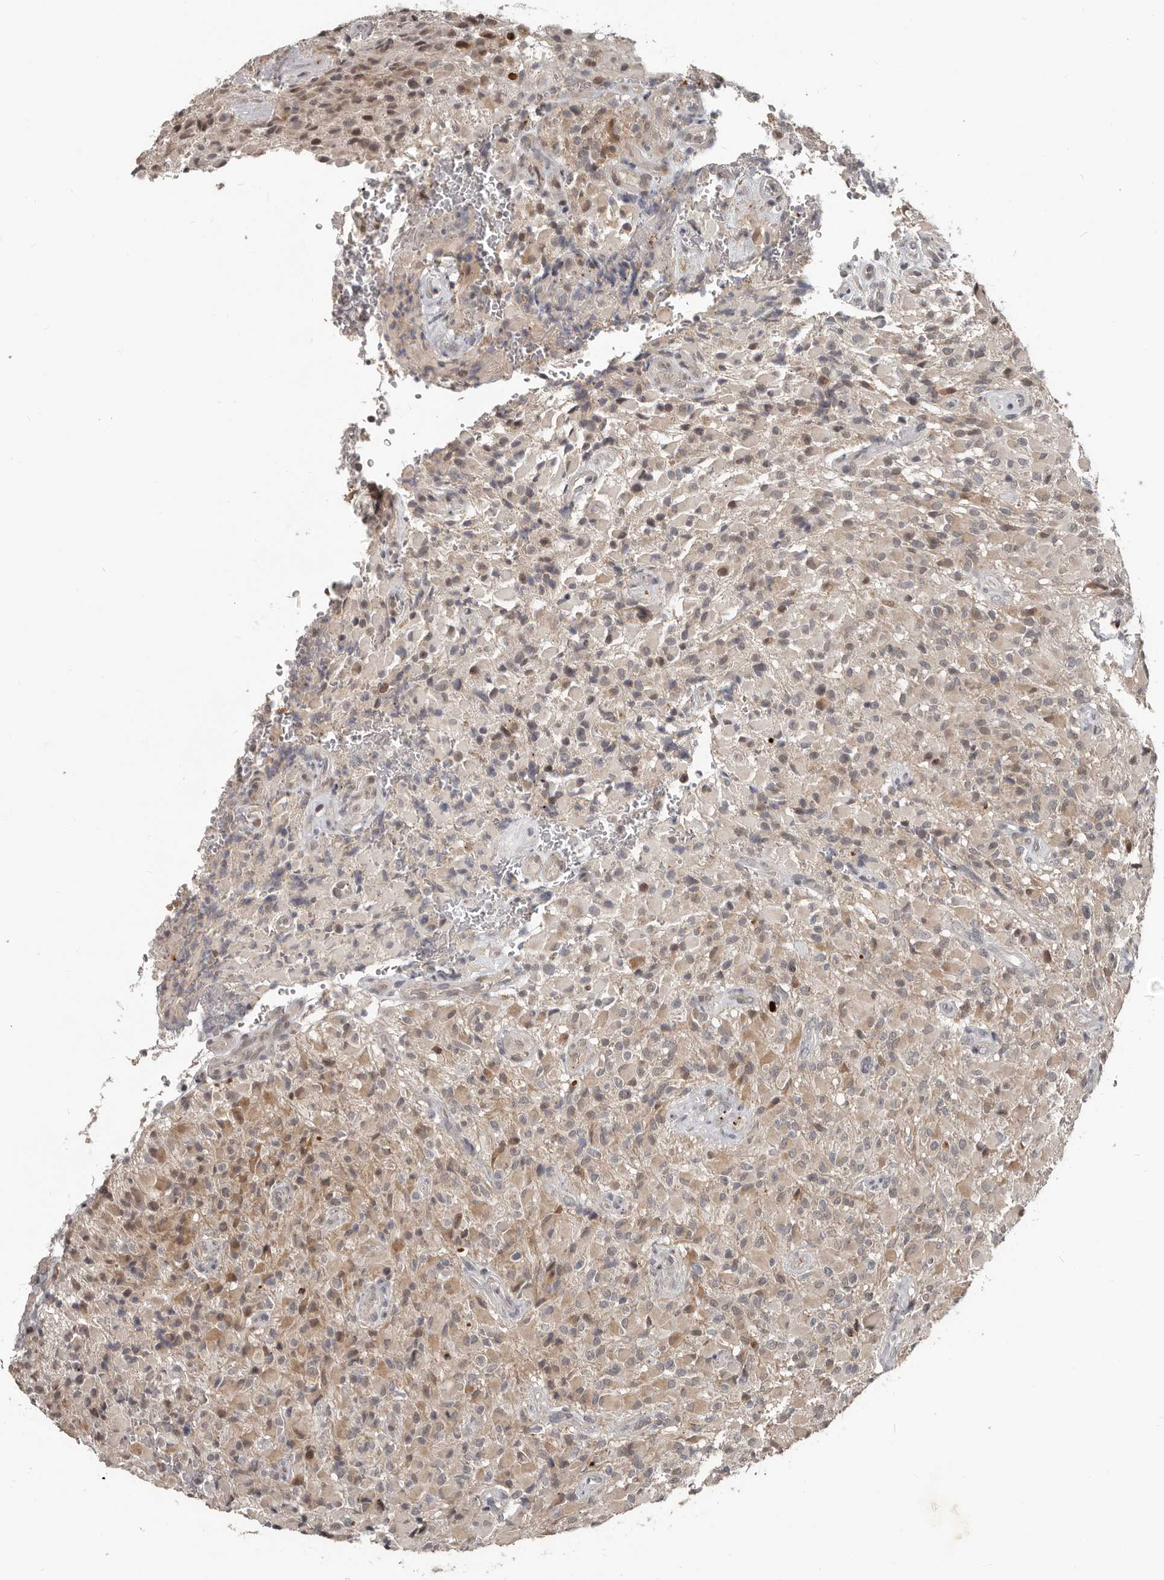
{"staining": {"intensity": "moderate", "quantity": "25%-75%", "location": "cytoplasmic/membranous,nuclear"}, "tissue": "glioma", "cell_type": "Tumor cells", "image_type": "cancer", "snomed": [{"axis": "morphology", "description": "Glioma, malignant, High grade"}, {"axis": "topography", "description": "Brain"}], "caption": "Approximately 25%-75% of tumor cells in human malignant glioma (high-grade) display moderate cytoplasmic/membranous and nuclear protein positivity as visualized by brown immunohistochemical staining.", "gene": "APOL6", "patient": {"sex": "male", "age": 71}}